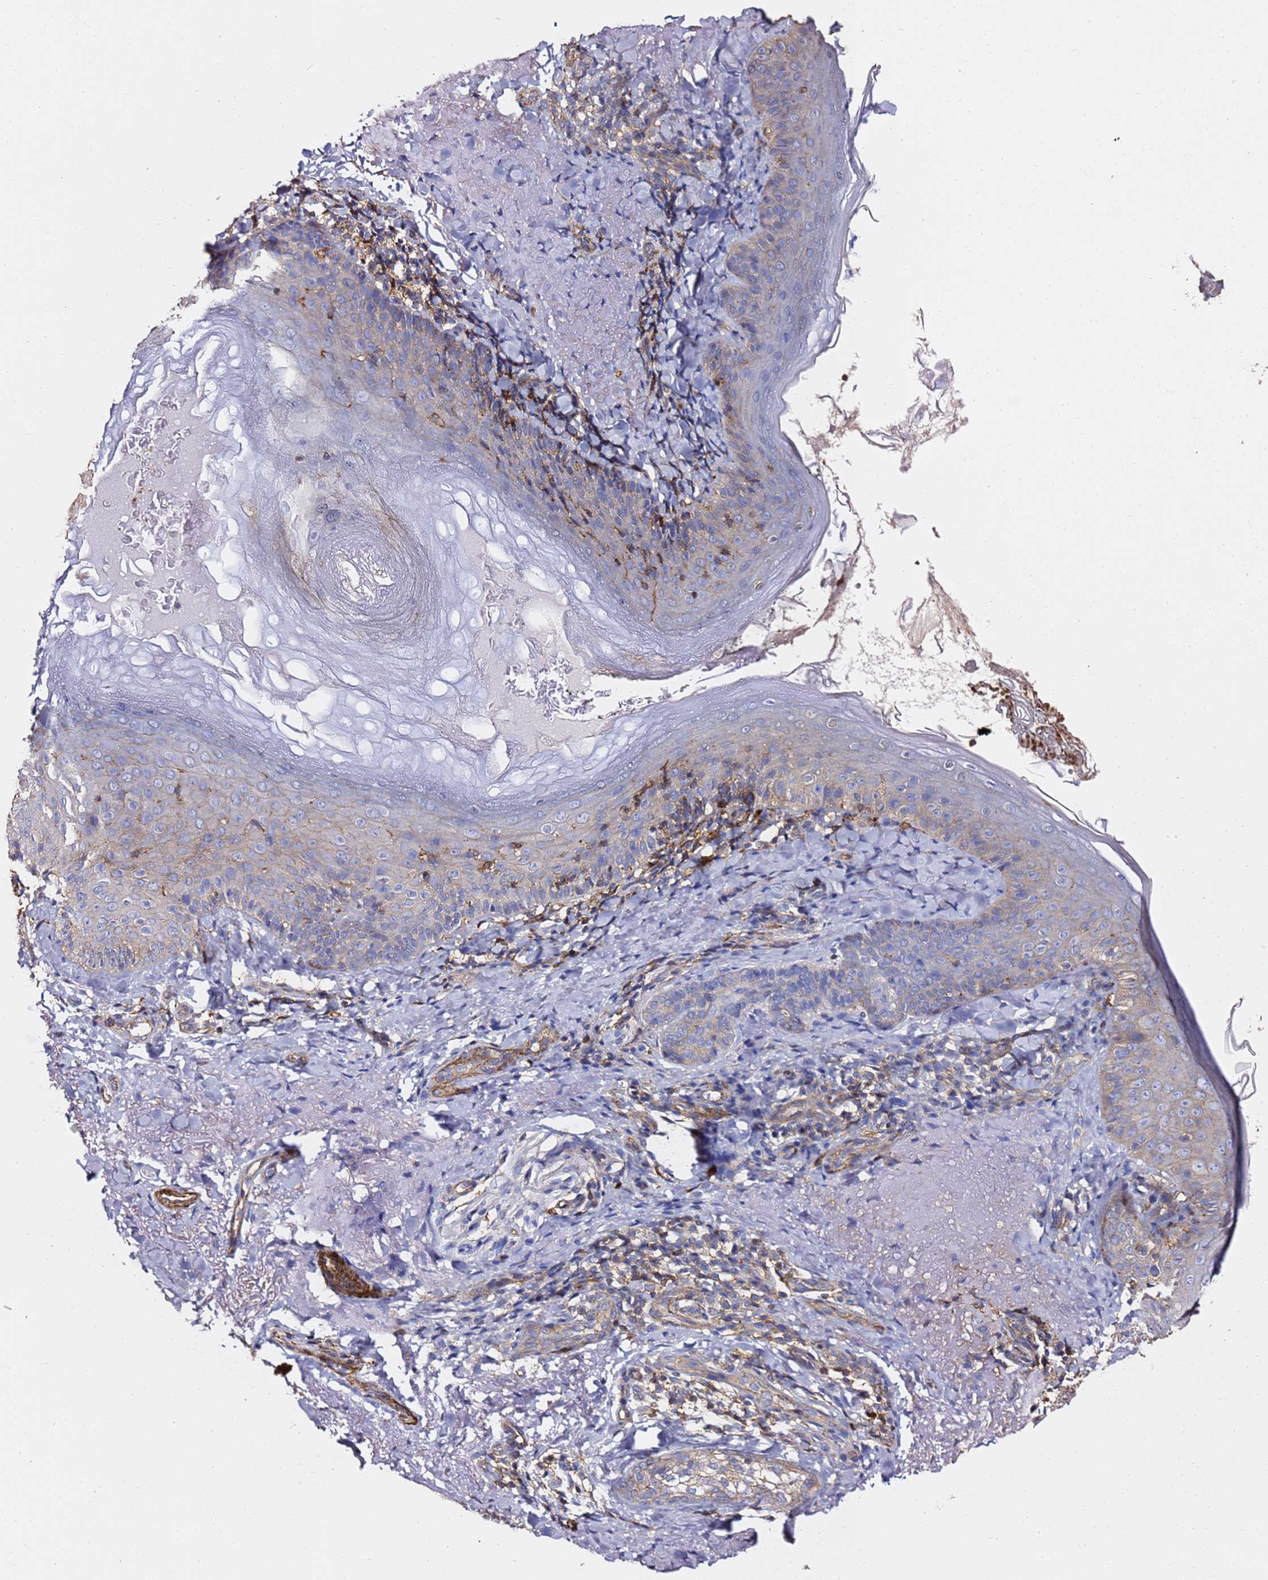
{"staining": {"intensity": "moderate", "quantity": ">75%", "location": "cytoplasmic/membranous"}, "tissue": "skin", "cell_type": "Fibroblasts", "image_type": "normal", "snomed": [{"axis": "morphology", "description": "Normal tissue, NOS"}, {"axis": "topography", "description": "Skin"}], "caption": "IHC of benign skin demonstrates medium levels of moderate cytoplasmic/membranous positivity in approximately >75% of fibroblasts. The protein is stained brown, and the nuclei are stained in blue (DAB IHC with brightfield microscopy, high magnification).", "gene": "ZFP36L2", "patient": {"sex": "male", "age": 57}}